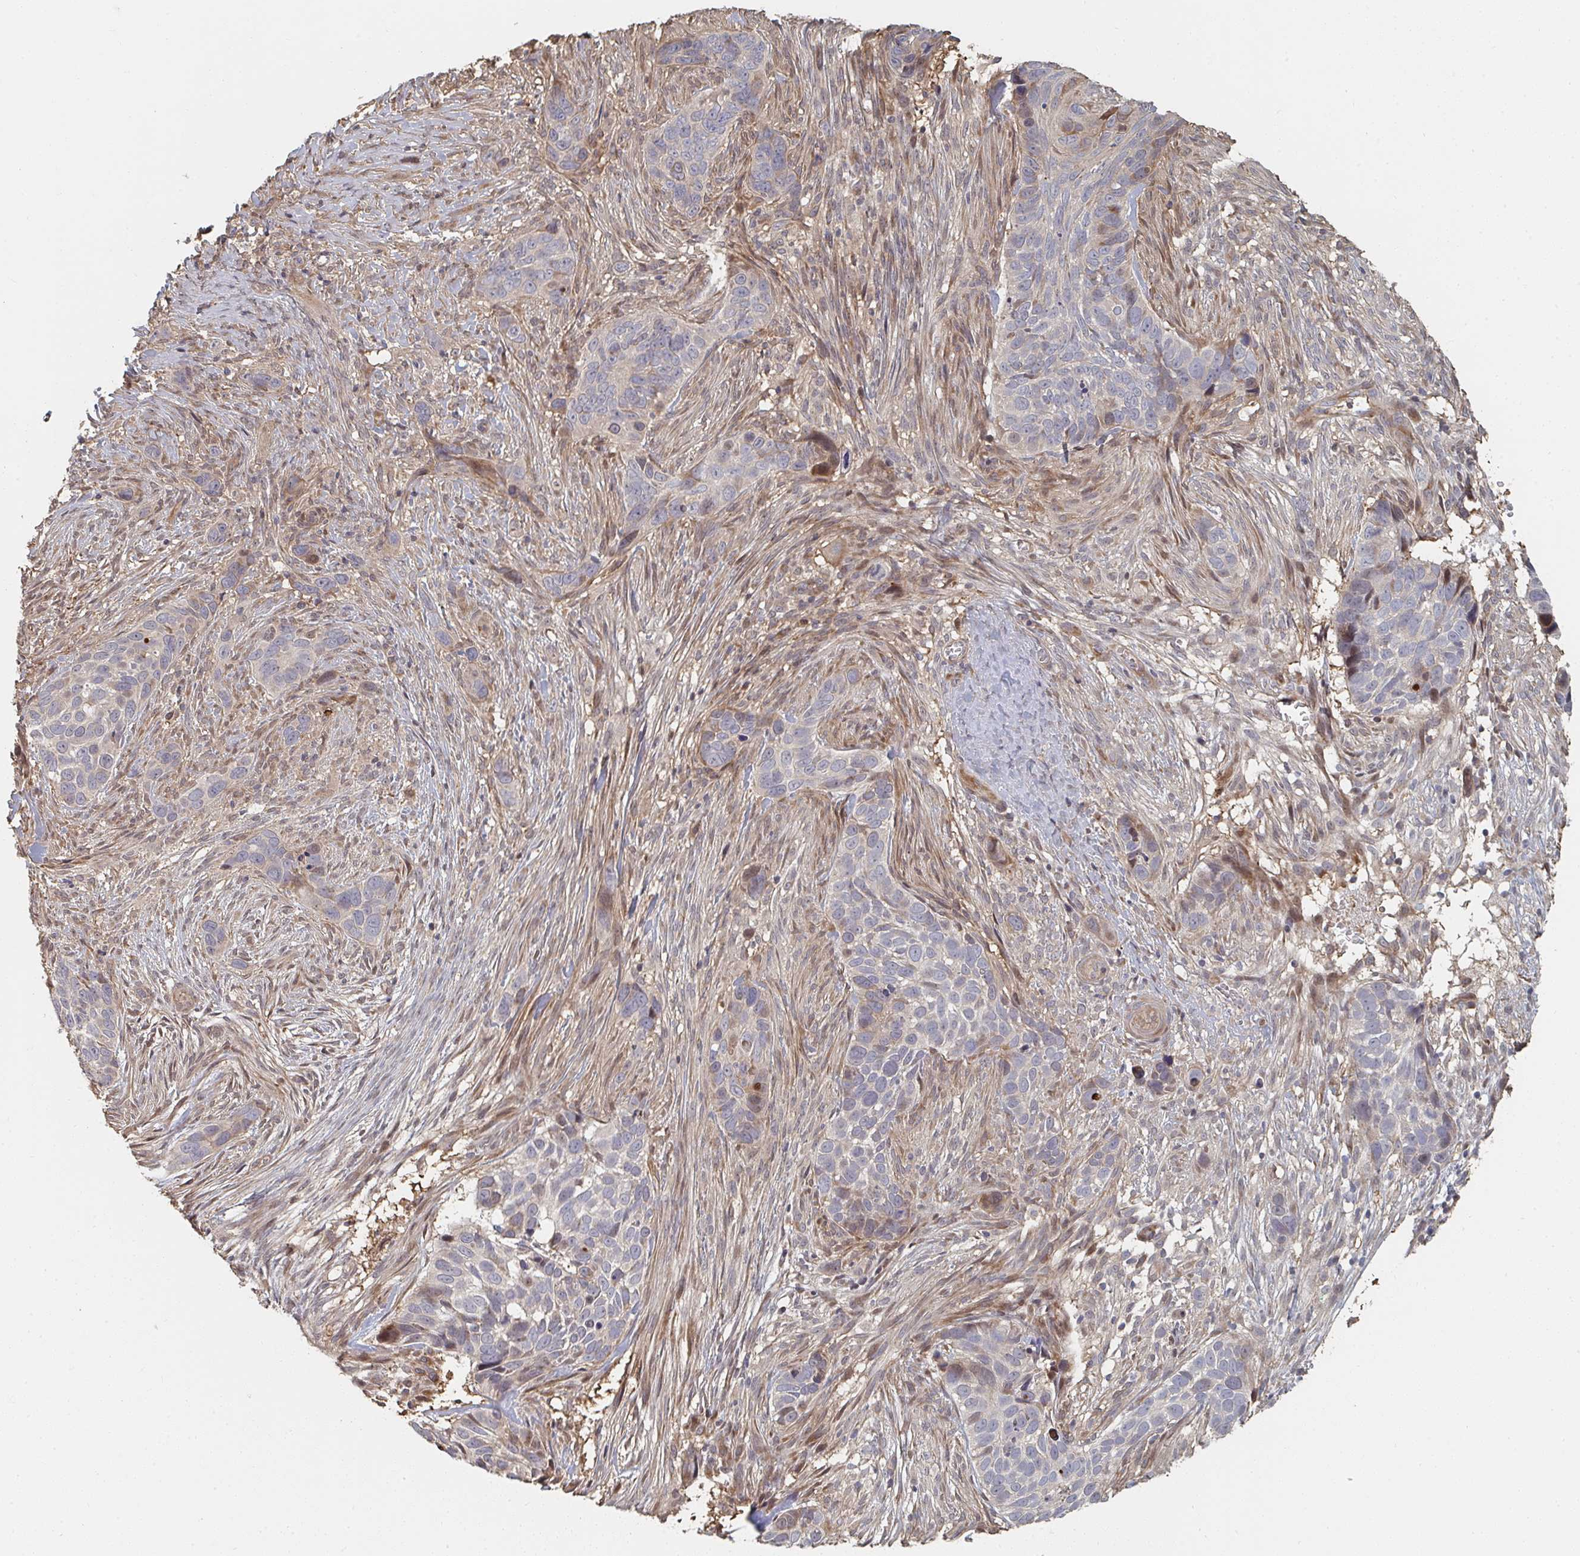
{"staining": {"intensity": "moderate", "quantity": "<25%", "location": "cytoplasmic/membranous"}, "tissue": "skin cancer", "cell_type": "Tumor cells", "image_type": "cancer", "snomed": [{"axis": "morphology", "description": "Basal cell carcinoma"}, {"axis": "topography", "description": "Skin"}], "caption": "Brown immunohistochemical staining in human basal cell carcinoma (skin) reveals moderate cytoplasmic/membranous staining in about <25% of tumor cells. The staining is performed using DAB brown chromogen to label protein expression. The nuclei are counter-stained blue using hematoxylin.", "gene": "PTEN", "patient": {"sex": "female", "age": 82}}